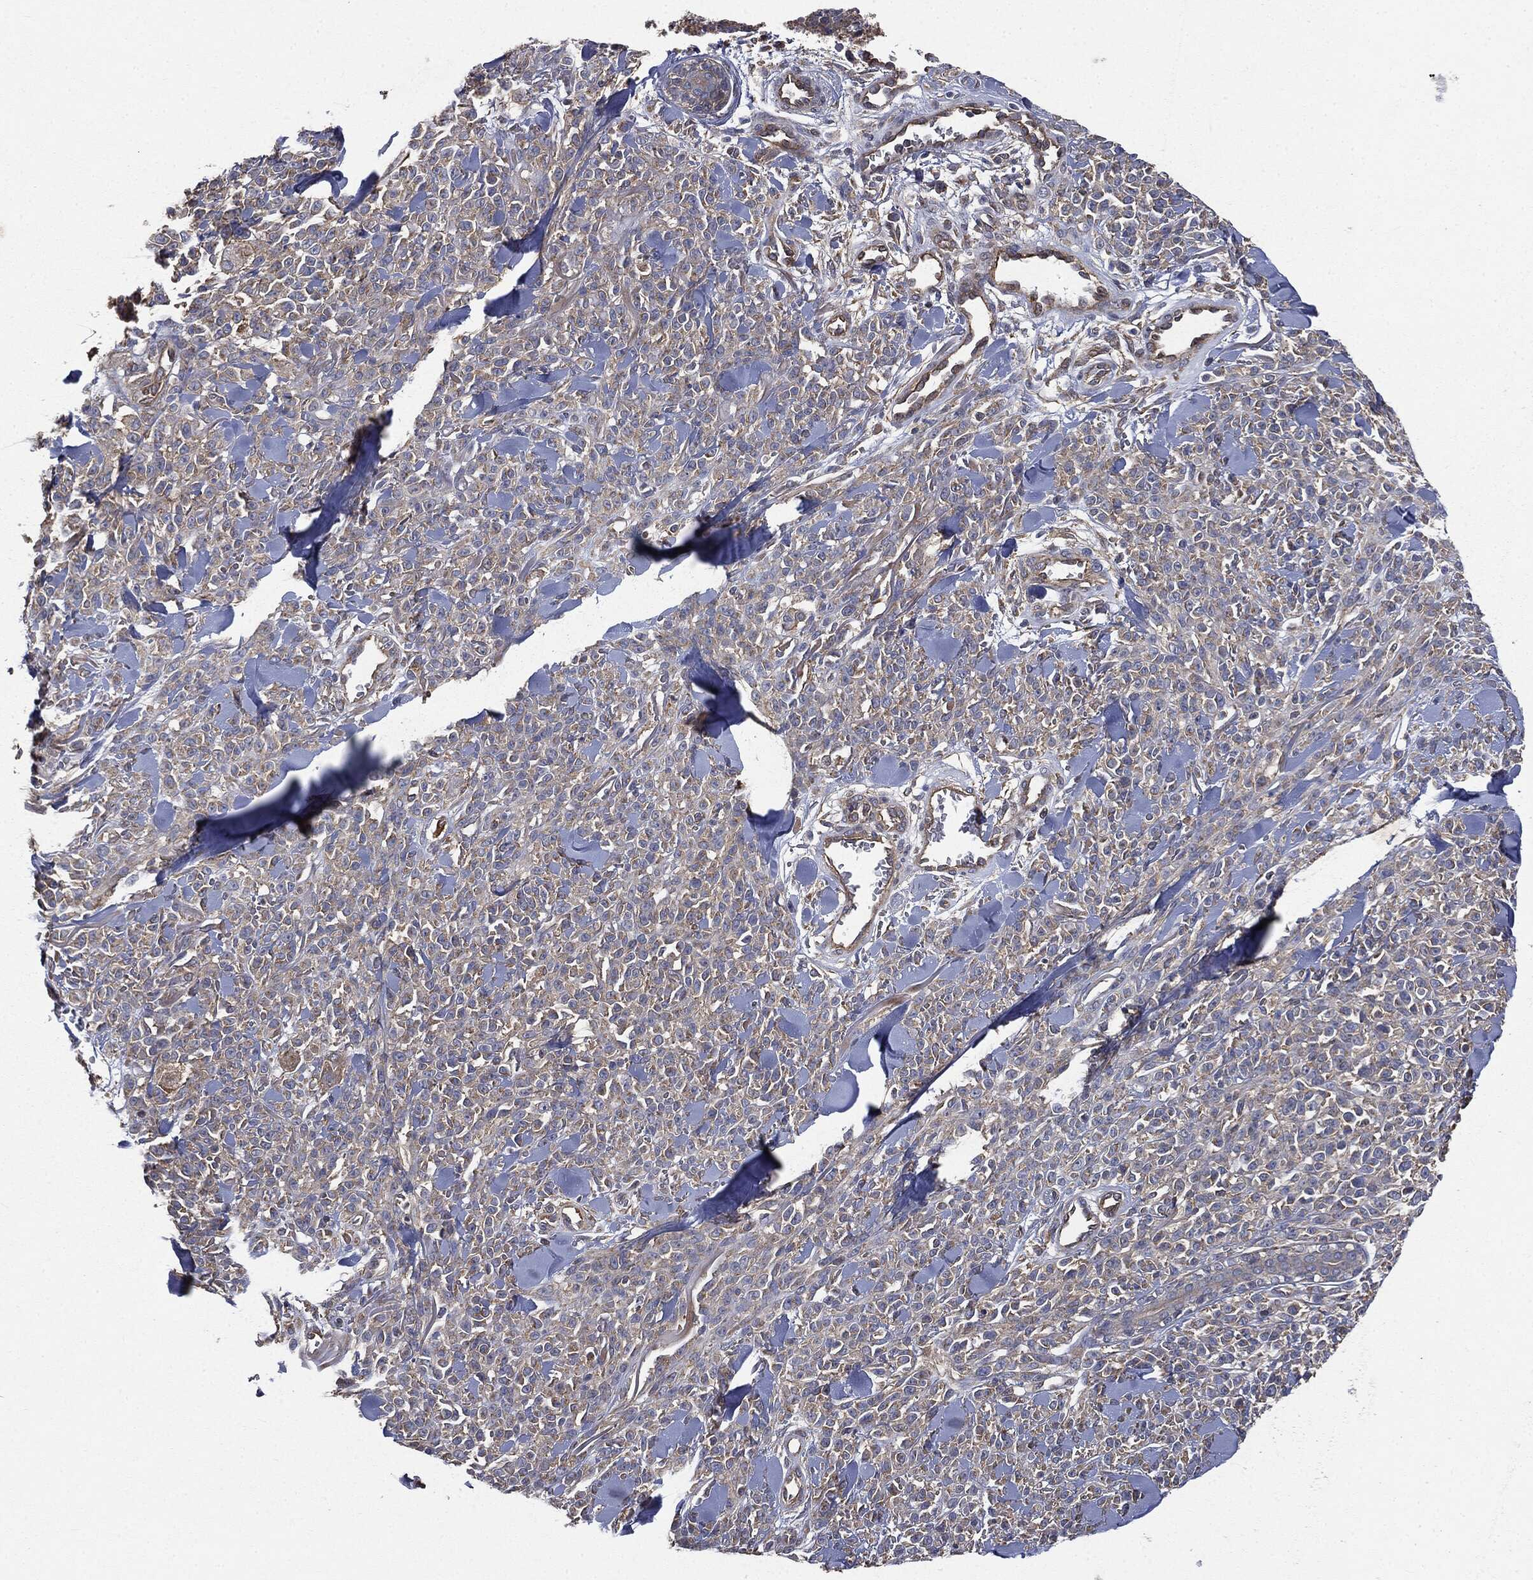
{"staining": {"intensity": "weak", "quantity": "25%-75%", "location": "cytoplasmic/membranous"}, "tissue": "melanoma", "cell_type": "Tumor cells", "image_type": "cancer", "snomed": [{"axis": "morphology", "description": "Malignant melanoma, NOS"}, {"axis": "topography", "description": "Skin"}, {"axis": "topography", "description": "Skin of trunk"}], "caption": "Tumor cells reveal weak cytoplasmic/membranous positivity in approximately 25%-75% of cells in malignant melanoma.", "gene": "EPS15L1", "patient": {"sex": "male", "age": 74}}